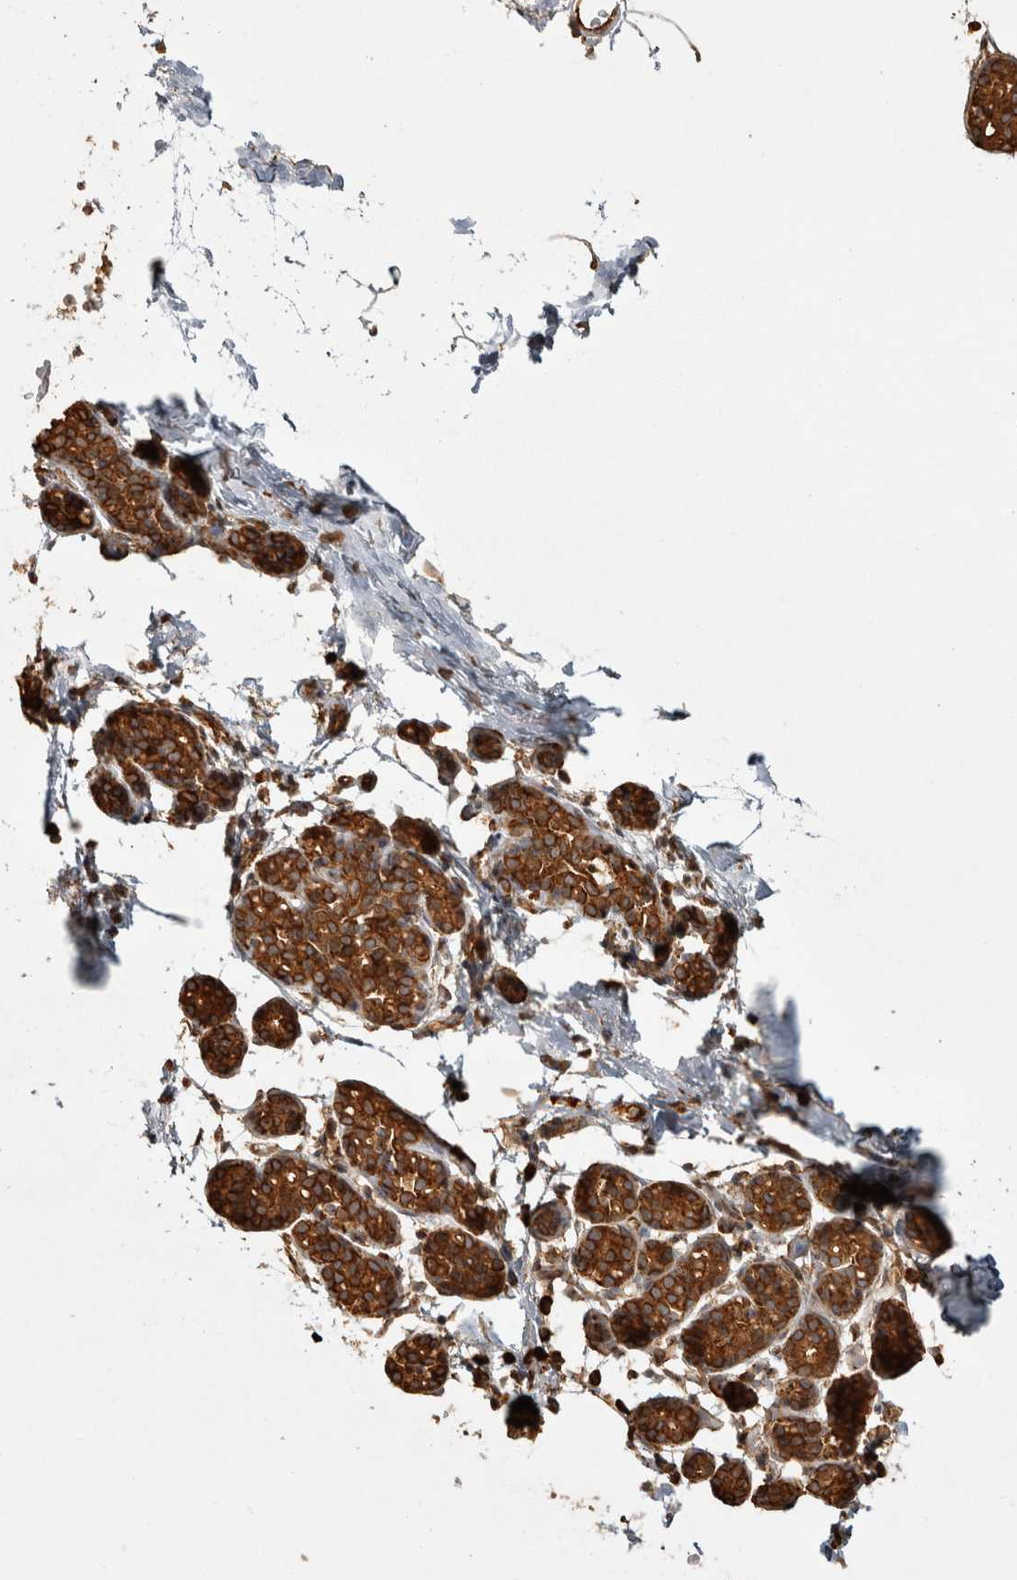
{"staining": {"intensity": "strong", "quantity": ">75%", "location": "nuclear"}, "tissue": "breast", "cell_type": "Adipocytes", "image_type": "normal", "snomed": [{"axis": "morphology", "description": "Normal tissue, NOS"}, {"axis": "topography", "description": "Breast"}], "caption": "An immunohistochemistry photomicrograph of benign tissue is shown. Protein staining in brown highlights strong nuclear positivity in breast within adipocytes. (DAB IHC with brightfield microscopy, high magnification).", "gene": "CAMSAP2", "patient": {"sex": "female", "age": 62}}